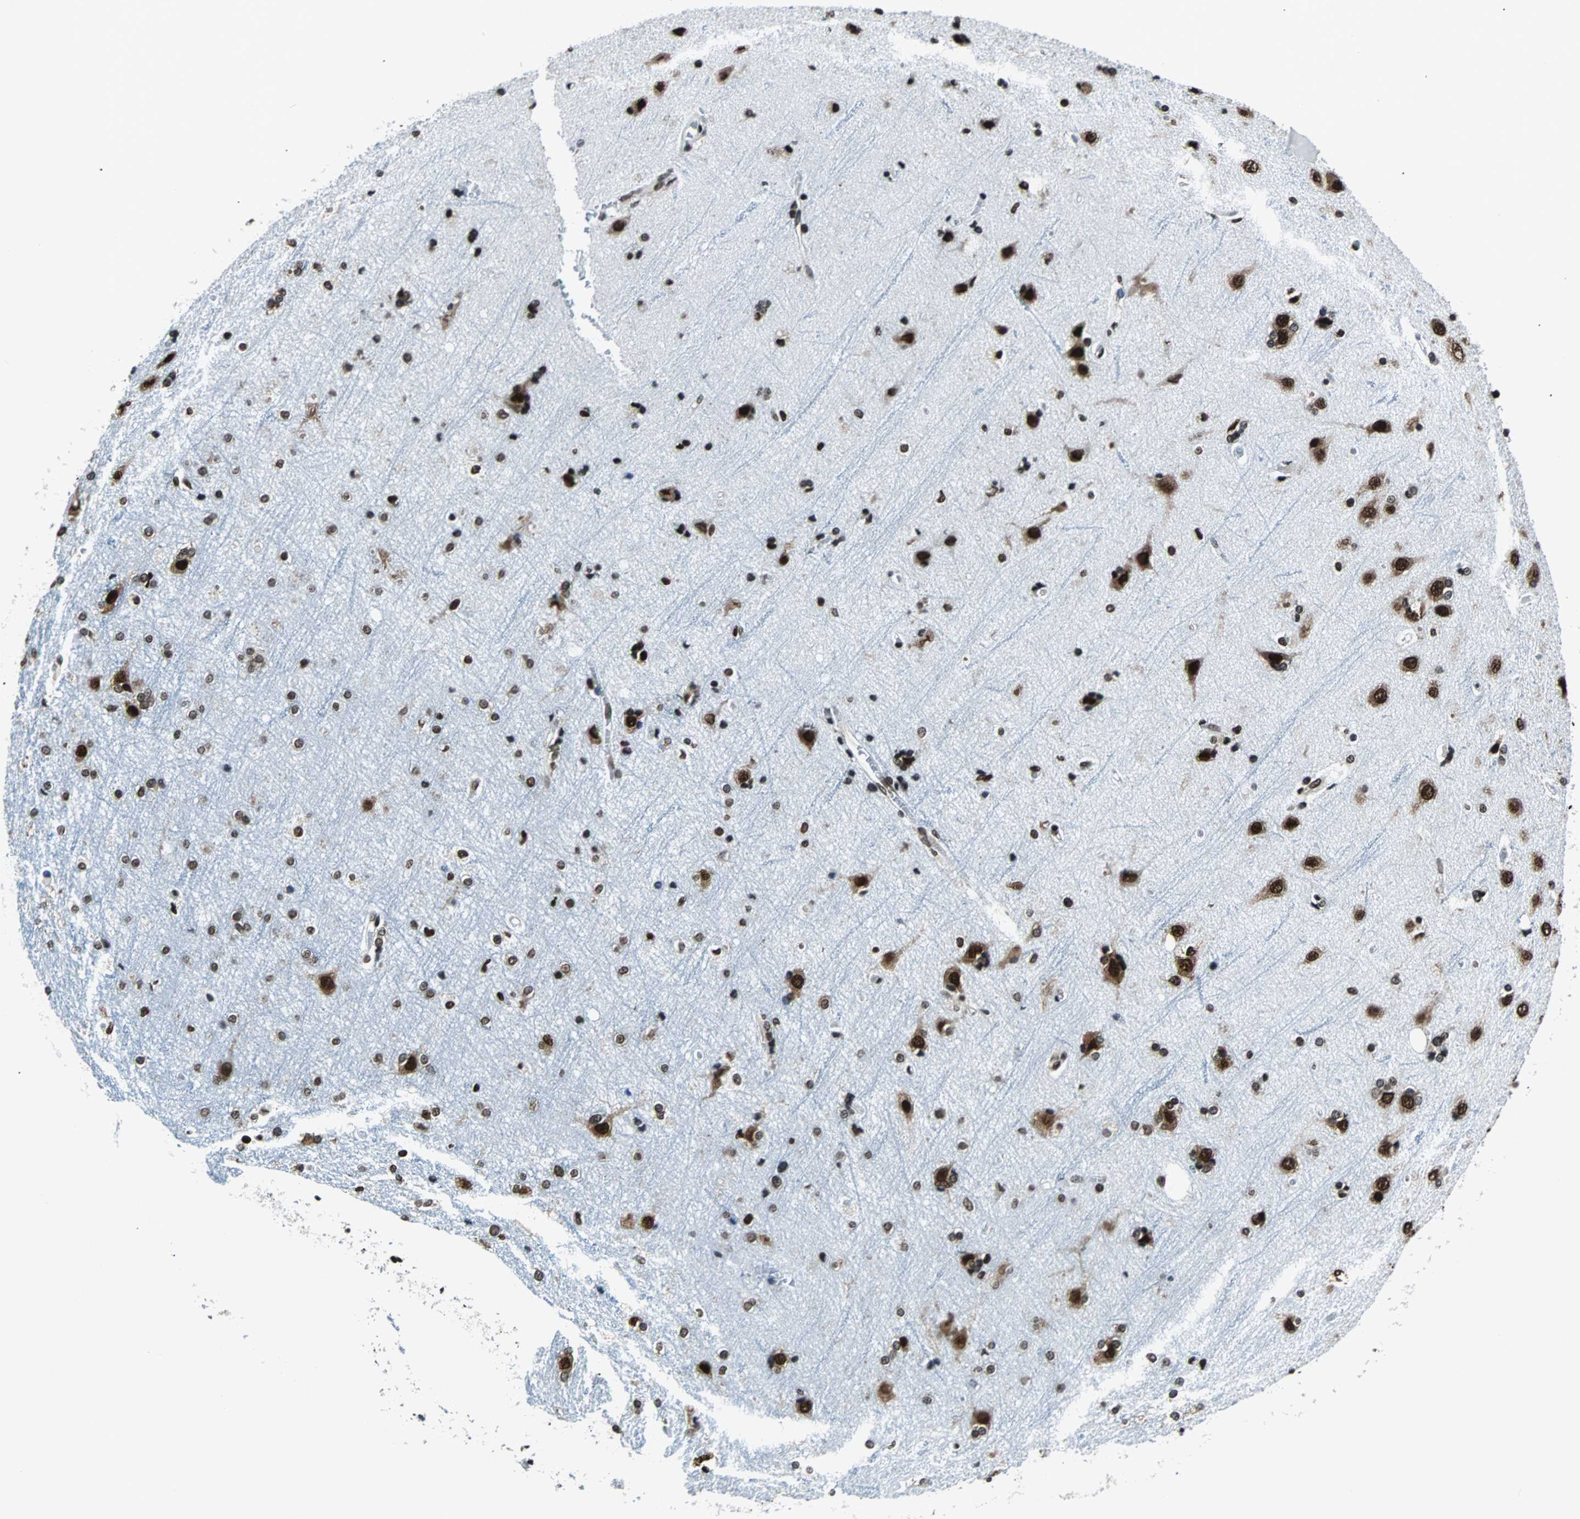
{"staining": {"intensity": "moderate", "quantity": ">75%", "location": "nuclear"}, "tissue": "cerebral cortex", "cell_type": "Endothelial cells", "image_type": "normal", "snomed": [{"axis": "morphology", "description": "Normal tissue, NOS"}, {"axis": "topography", "description": "Cerebral cortex"}], "caption": "An image of cerebral cortex stained for a protein reveals moderate nuclear brown staining in endothelial cells. (IHC, brightfield microscopy, high magnification).", "gene": "FUBP1", "patient": {"sex": "female", "age": 54}}